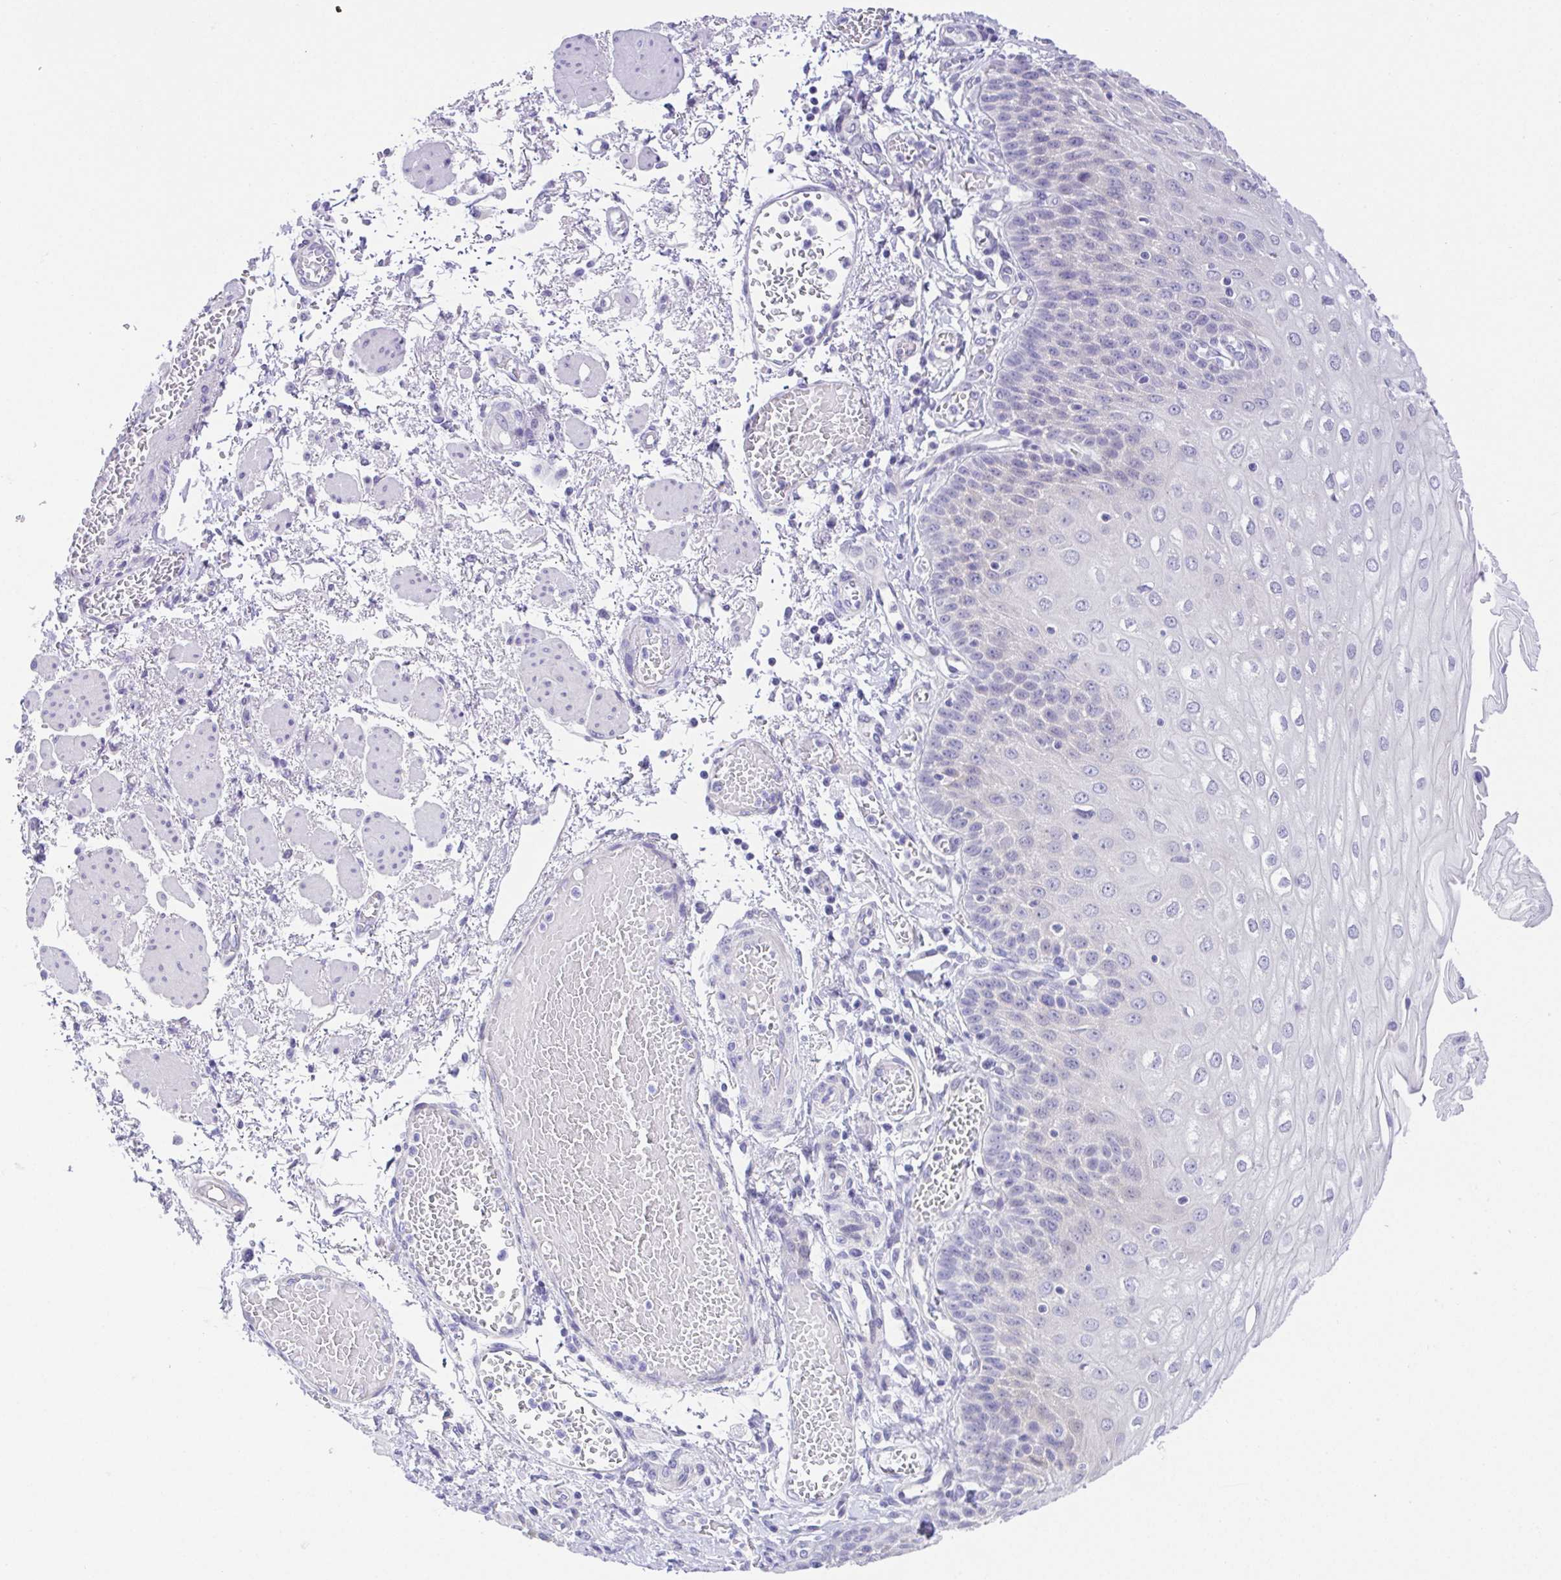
{"staining": {"intensity": "negative", "quantity": "none", "location": "none"}, "tissue": "esophagus", "cell_type": "Squamous epithelial cells", "image_type": "normal", "snomed": [{"axis": "morphology", "description": "Normal tissue, NOS"}, {"axis": "morphology", "description": "Adenocarcinoma, NOS"}, {"axis": "topography", "description": "Esophagus"}], "caption": "An immunohistochemistry (IHC) histopathology image of unremarkable esophagus is shown. There is no staining in squamous epithelial cells of esophagus.", "gene": "LUZP4", "patient": {"sex": "male", "age": 81}}